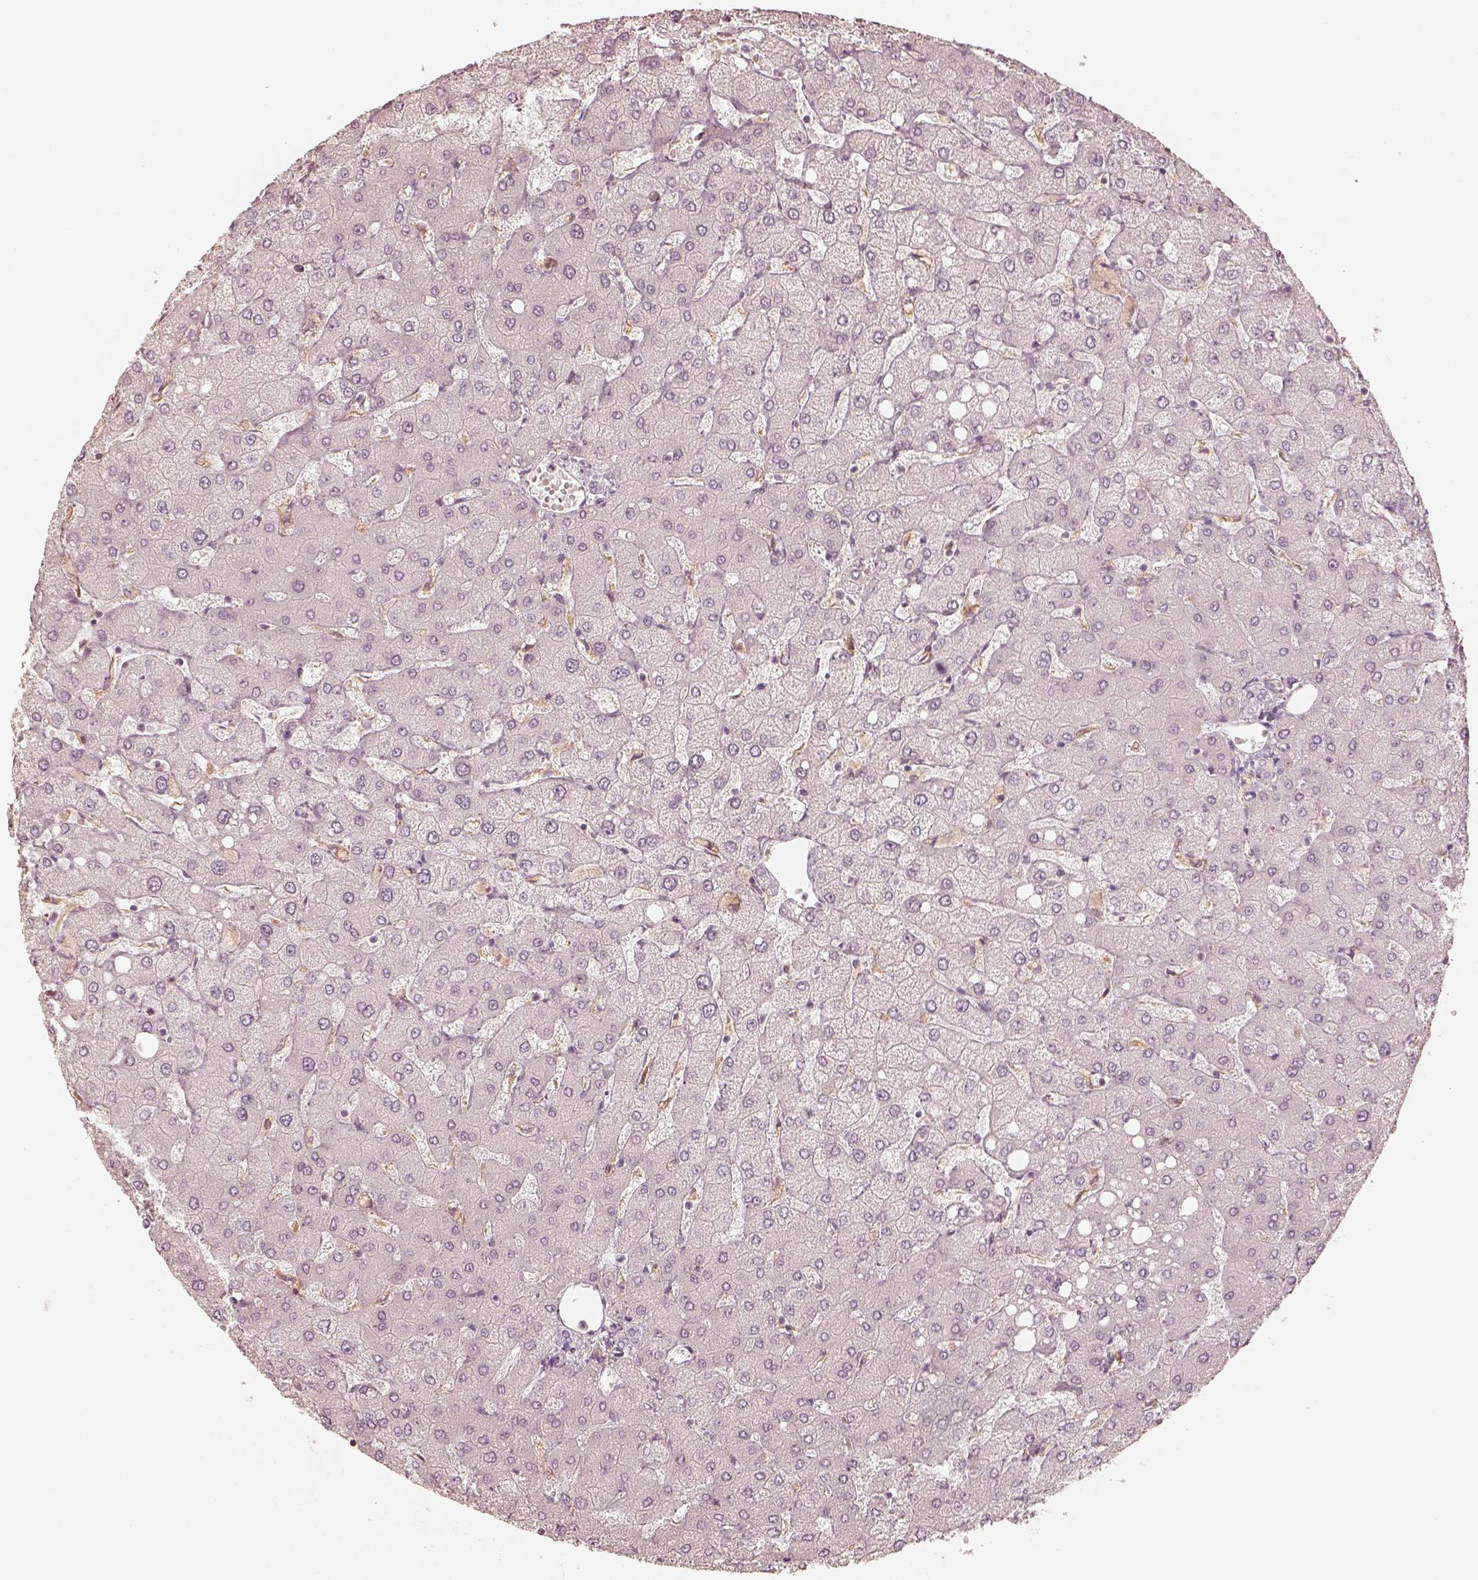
{"staining": {"intensity": "negative", "quantity": "none", "location": "none"}, "tissue": "liver", "cell_type": "Cholangiocytes", "image_type": "normal", "snomed": [{"axis": "morphology", "description": "Normal tissue, NOS"}, {"axis": "topography", "description": "Liver"}], "caption": "Immunohistochemistry (IHC) of normal liver reveals no expression in cholangiocytes. Brightfield microscopy of immunohistochemistry (IHC) stained with DAB (3,3'-diaminobenzidine) (brown) and hematoxylin (blue), captured at high magnification.", "gene": "FMNL2", "patient": {"sex": "female", "age": 54}}